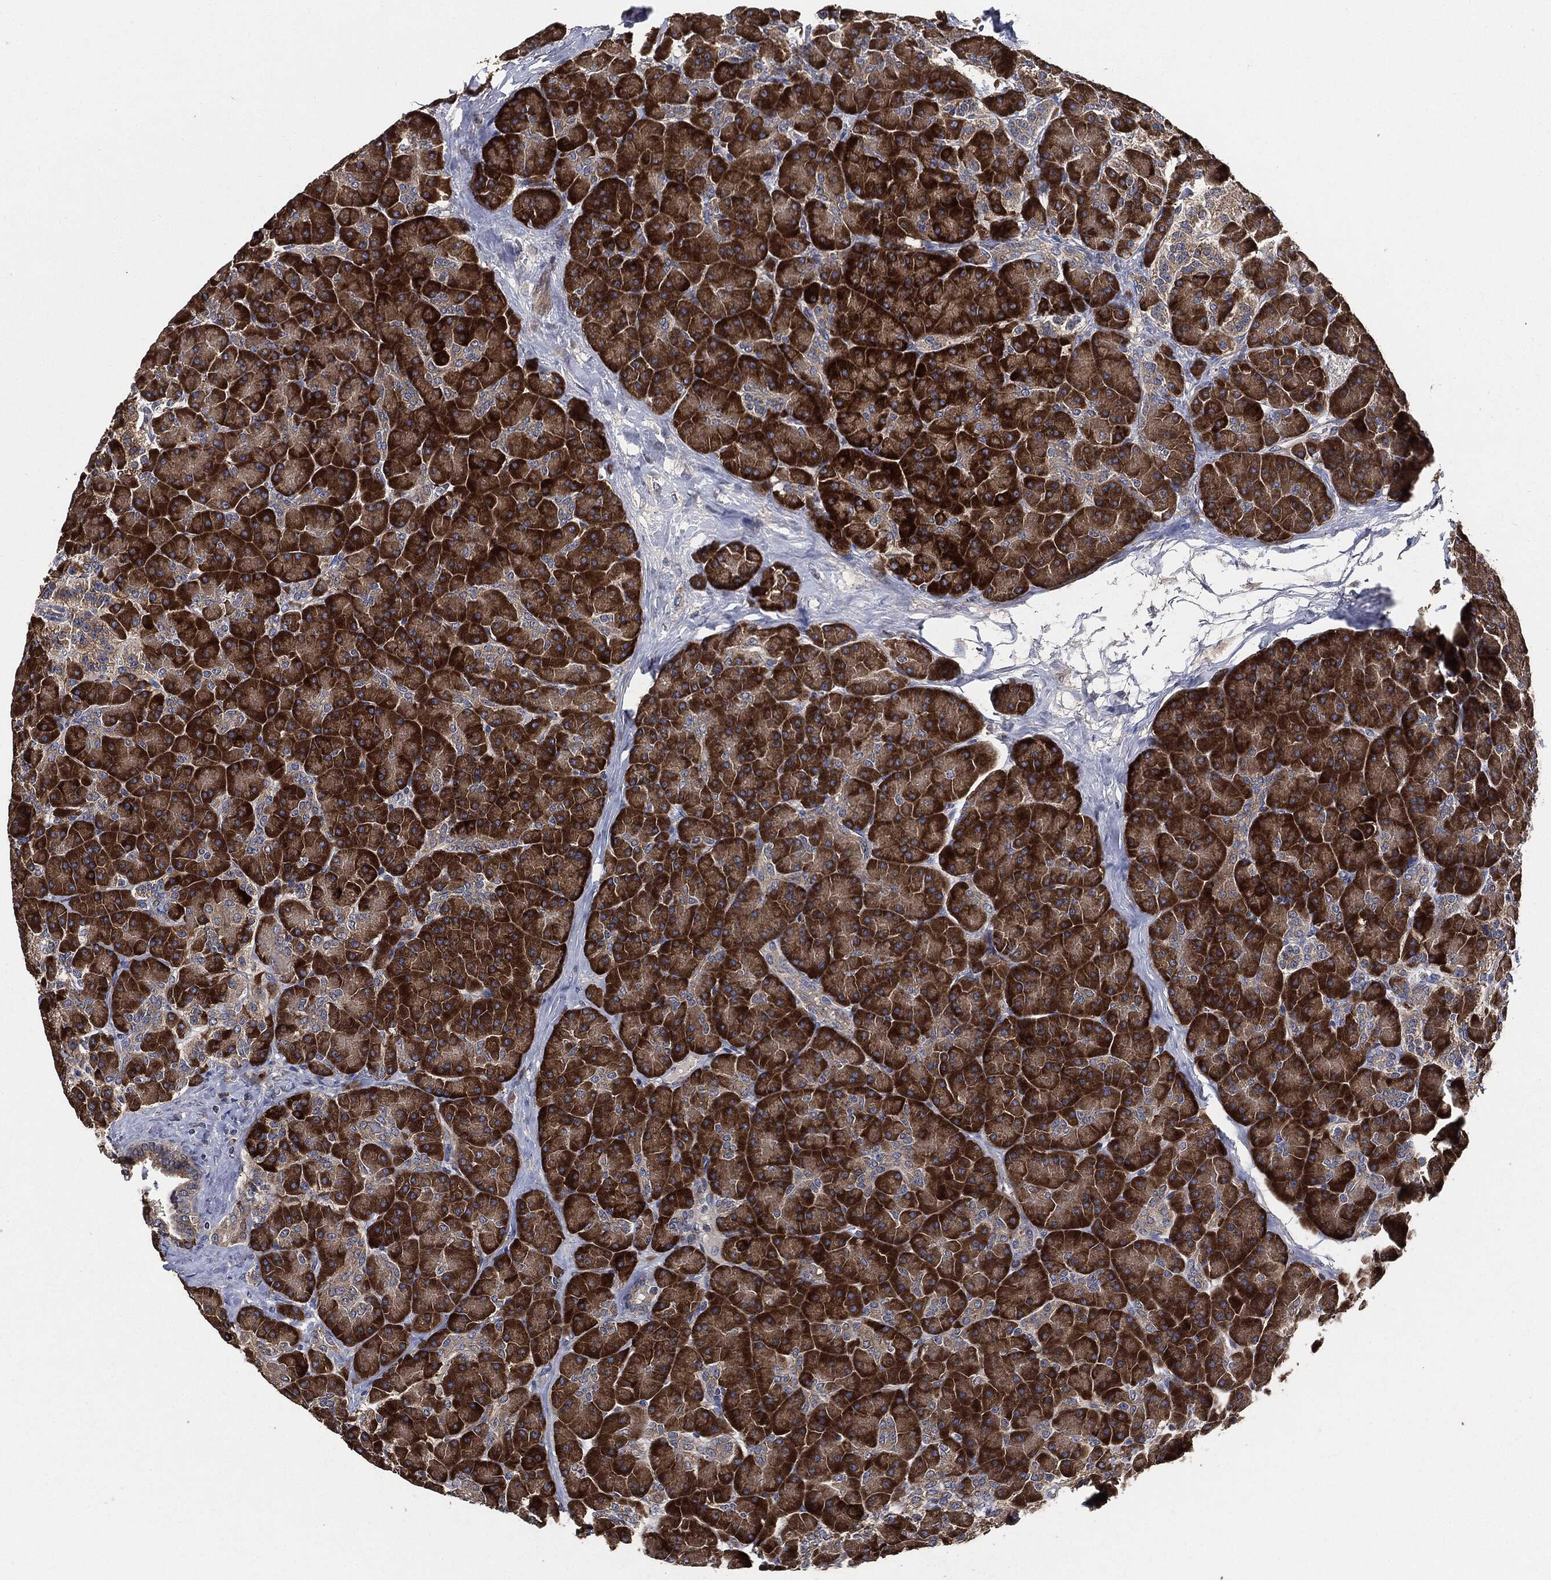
{"staining": {"intensity": "strong", "quantity": ">75%", "location": "cytoplasmic/membranous"}, "tissue": "pancreas", "cell_type": "Exocrine glandular cells", "image_type": "normal", "snomed": [{"axis": "morphology", "description": "Normal tissue, NOS"}, {"axis": "topography", "description": "Pancreas"}], "caption": "Immunohistochemistry photomicrograph of benign pancreas stained for a protein (brown), which demonstrates high levels of strong cytoplasmic/membranous expression in approximately >75% of exocrine glandular cells.", "gene": "STK3", "patient": {"sex": "female", "age": 44}}